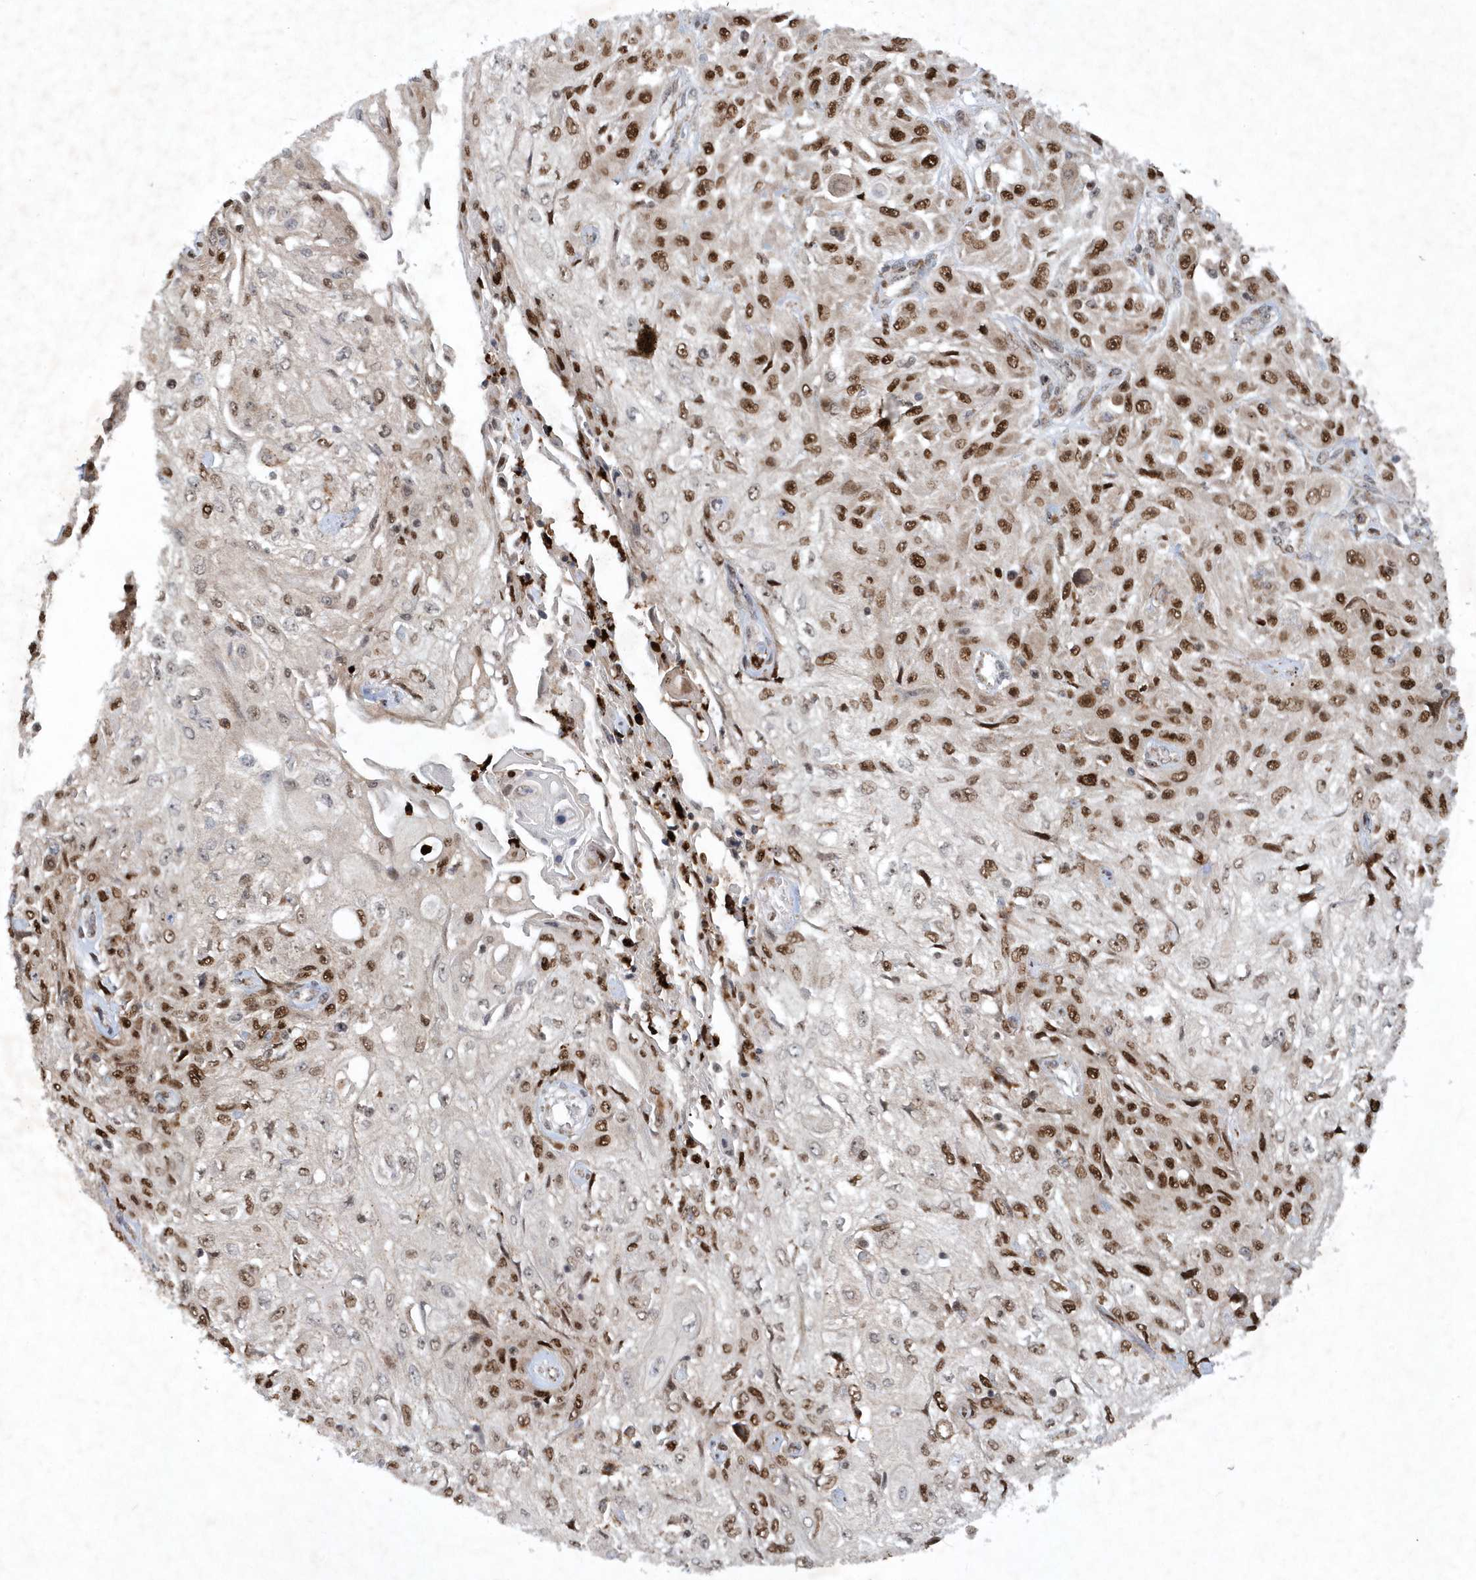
{"staining": {"intensity": "strong", "quantity": "25%-75%", "location": "nuclear"}, "tissue": "skin cancer", "cell_type": "Tumor cells", "image_type": "cancer", "snomed": [{"axis": "morphology", "description": "Squamous cell carcinoma, NOS"}, {"axis": "morphology", "description": "Squamous cell carcinoma, metastatic, NOS"}, {"axis": "topography", "description": "Skin"}, {"axis": "topography", "description": "Lymph node"}], "caption": "Immunohistochemical staining of squamous cell carcinoma (skin) reveals strong nuclear protein expression in about 25%-75% of tumor cells.", "gene": "SOWAHB", "patient": {"sex": "male", "age": 75}}